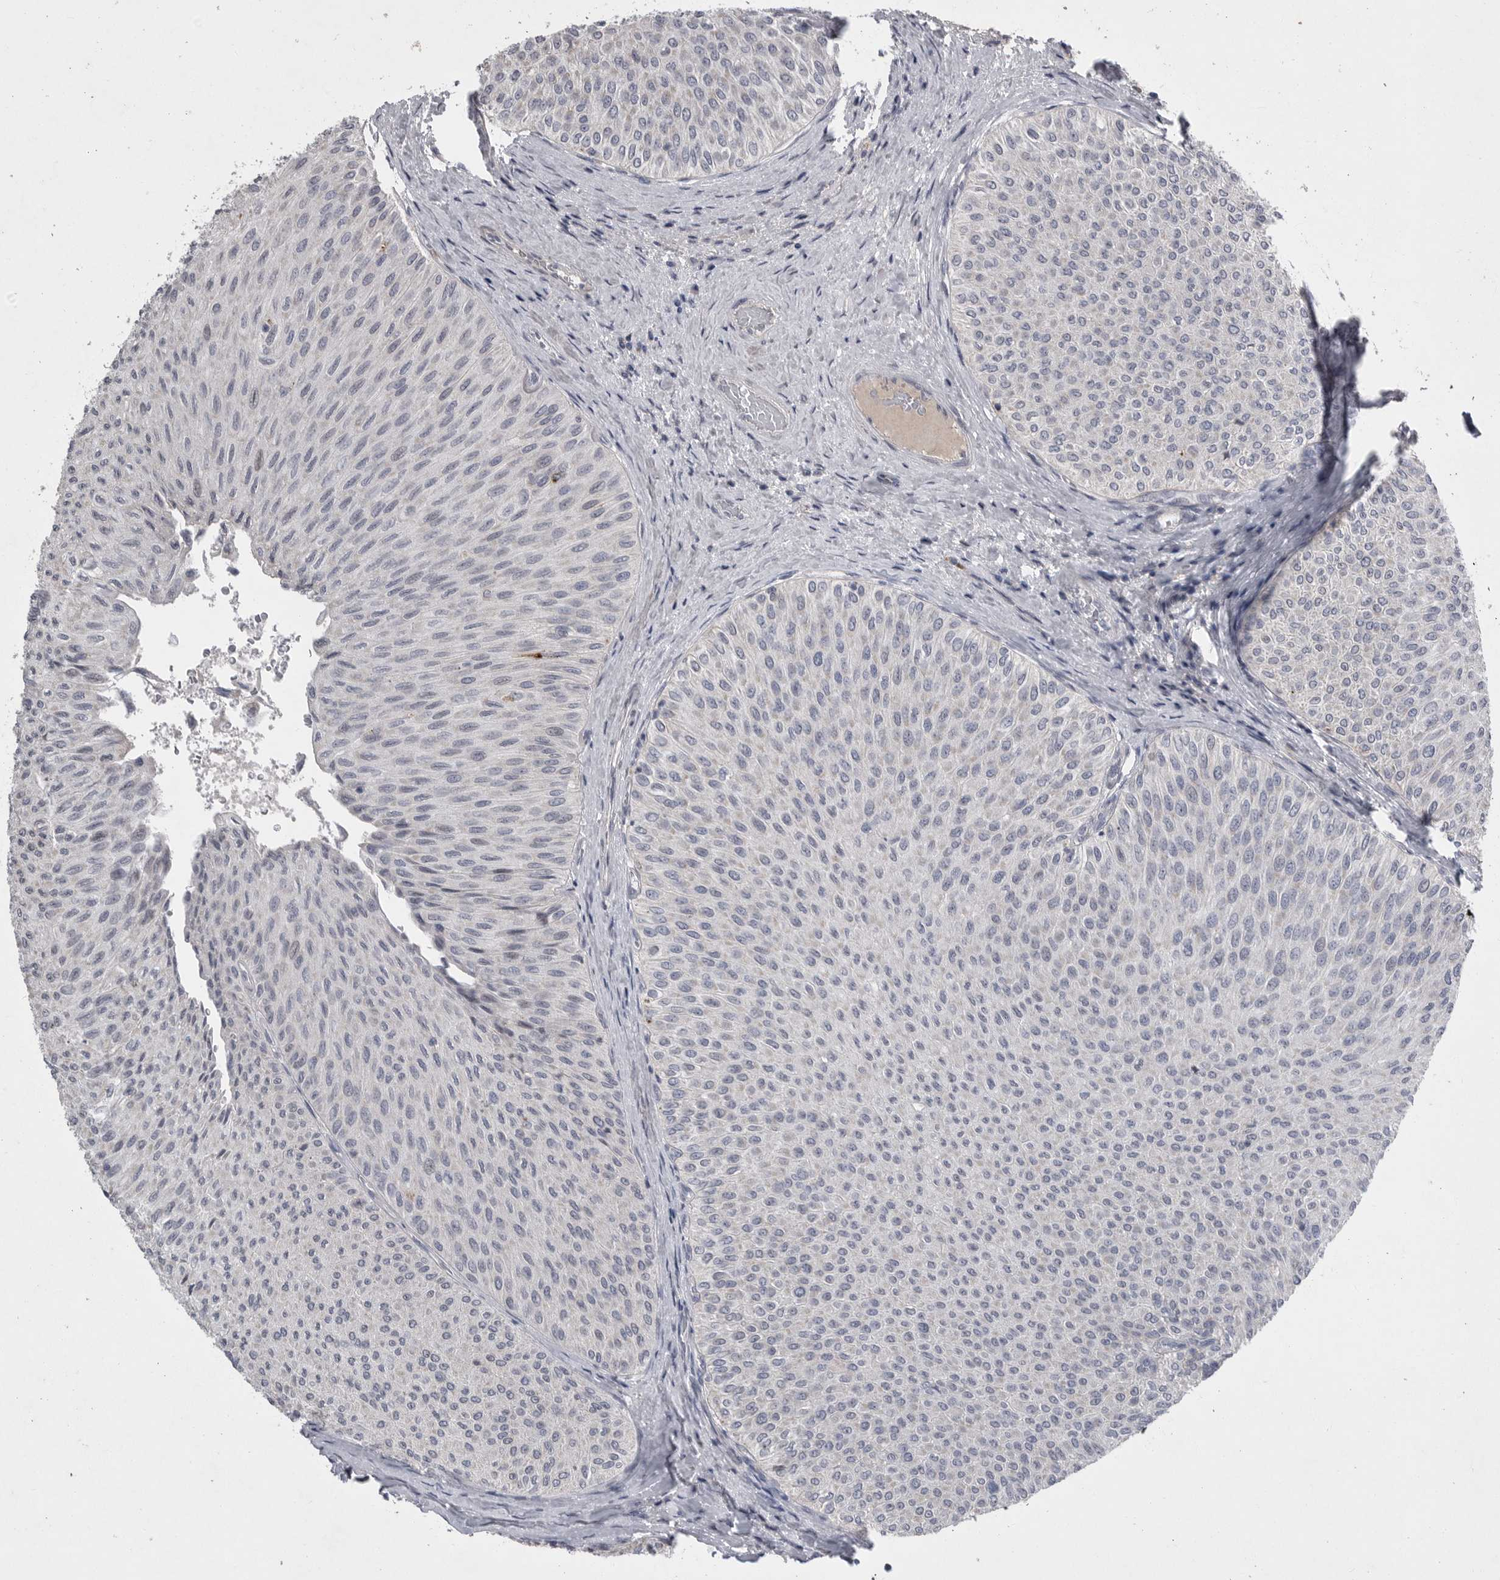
{"staining": {"intensity": "negative", "quantity": "none", "location": "none"}, "tissue": "urothelial cancer", "cell_type": "Tumor cells", "image_type": "cancer", "snomed": [{"axis": "morphology", "description": "Urothelial carcinoma, Low grade"}, {"axis": "topography", "description": "Urinary bladder"}], "caption": "DAB (3,3'-diaminobenzidine) immunohistochemical staining of urothelial carcinoma (low-grade) demonstrates no significant positivity in tumor cells. (Brightfield microscopy of DAB (3,3'-diaminobenzidine) immunohistochemistry at high magnification).", "gene": "CRP", "patient": {"sex": "male", "age": 78}}